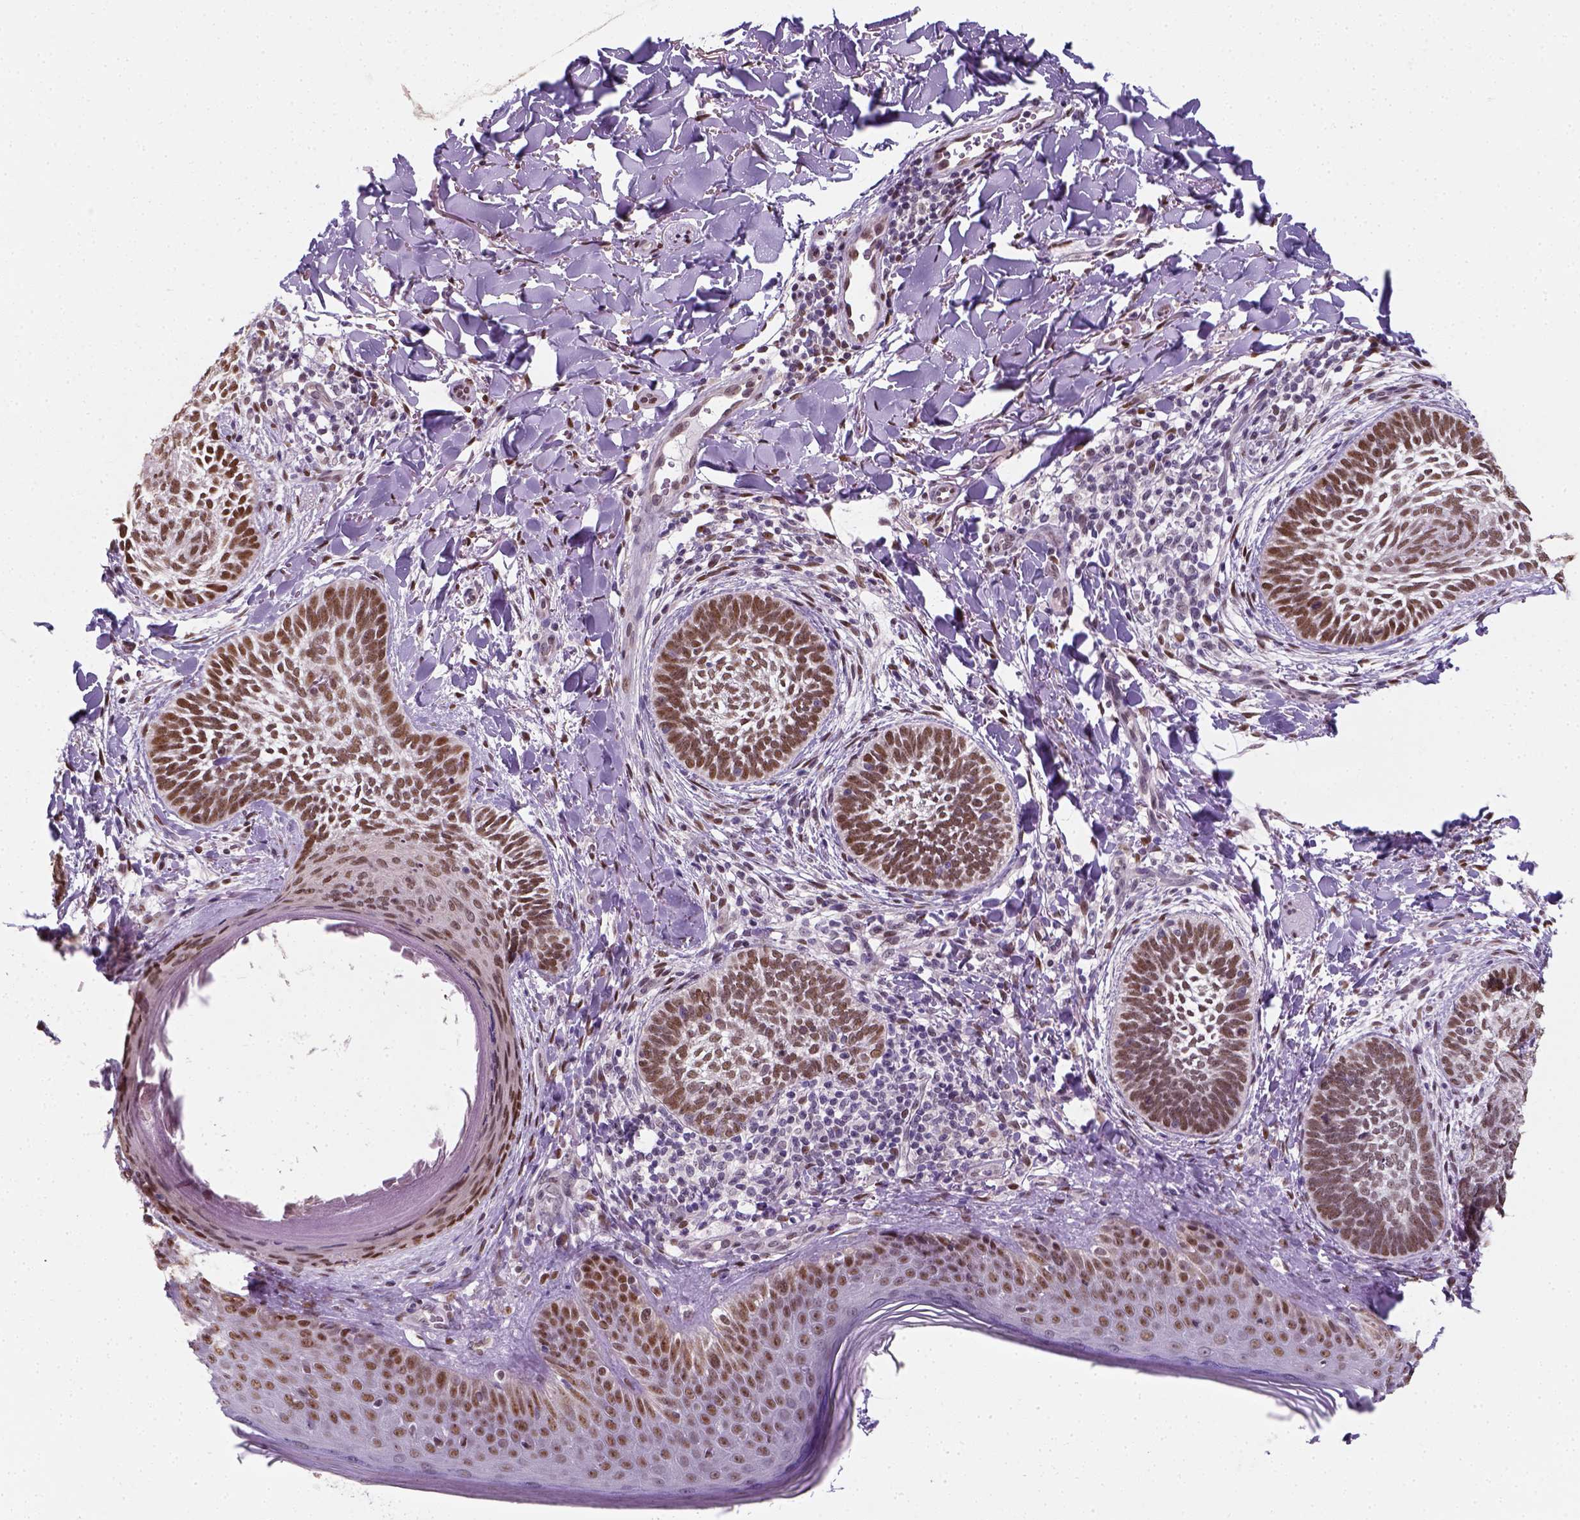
{"staining": {"intensity": "moderate", "quantity": ">75%", "location": "nuclear"}, "tissue": "skin cancer", "cell_type": "Tumor cells", "image_type": "cancer", "snomed": [{"axis": "morphology", "description": "Normal tissue, NOS"}, {"axis": "morphology", "description": "Basal cell carcinoma"}, {"axis": "topography", "description": "Skin"}], "caption": "Immunohistochemistry (IHC) micrograph of neoplastic tissue: human skin cancer stained using immunohistochemistry (IHC) demonstrates medium levels of moderate protein expression localized specifically in the nuclear of tumor cells, appearing as a nuclear brown color.", "gene": "C1orf112", "patient": {"sex": "male", "age": 46}}